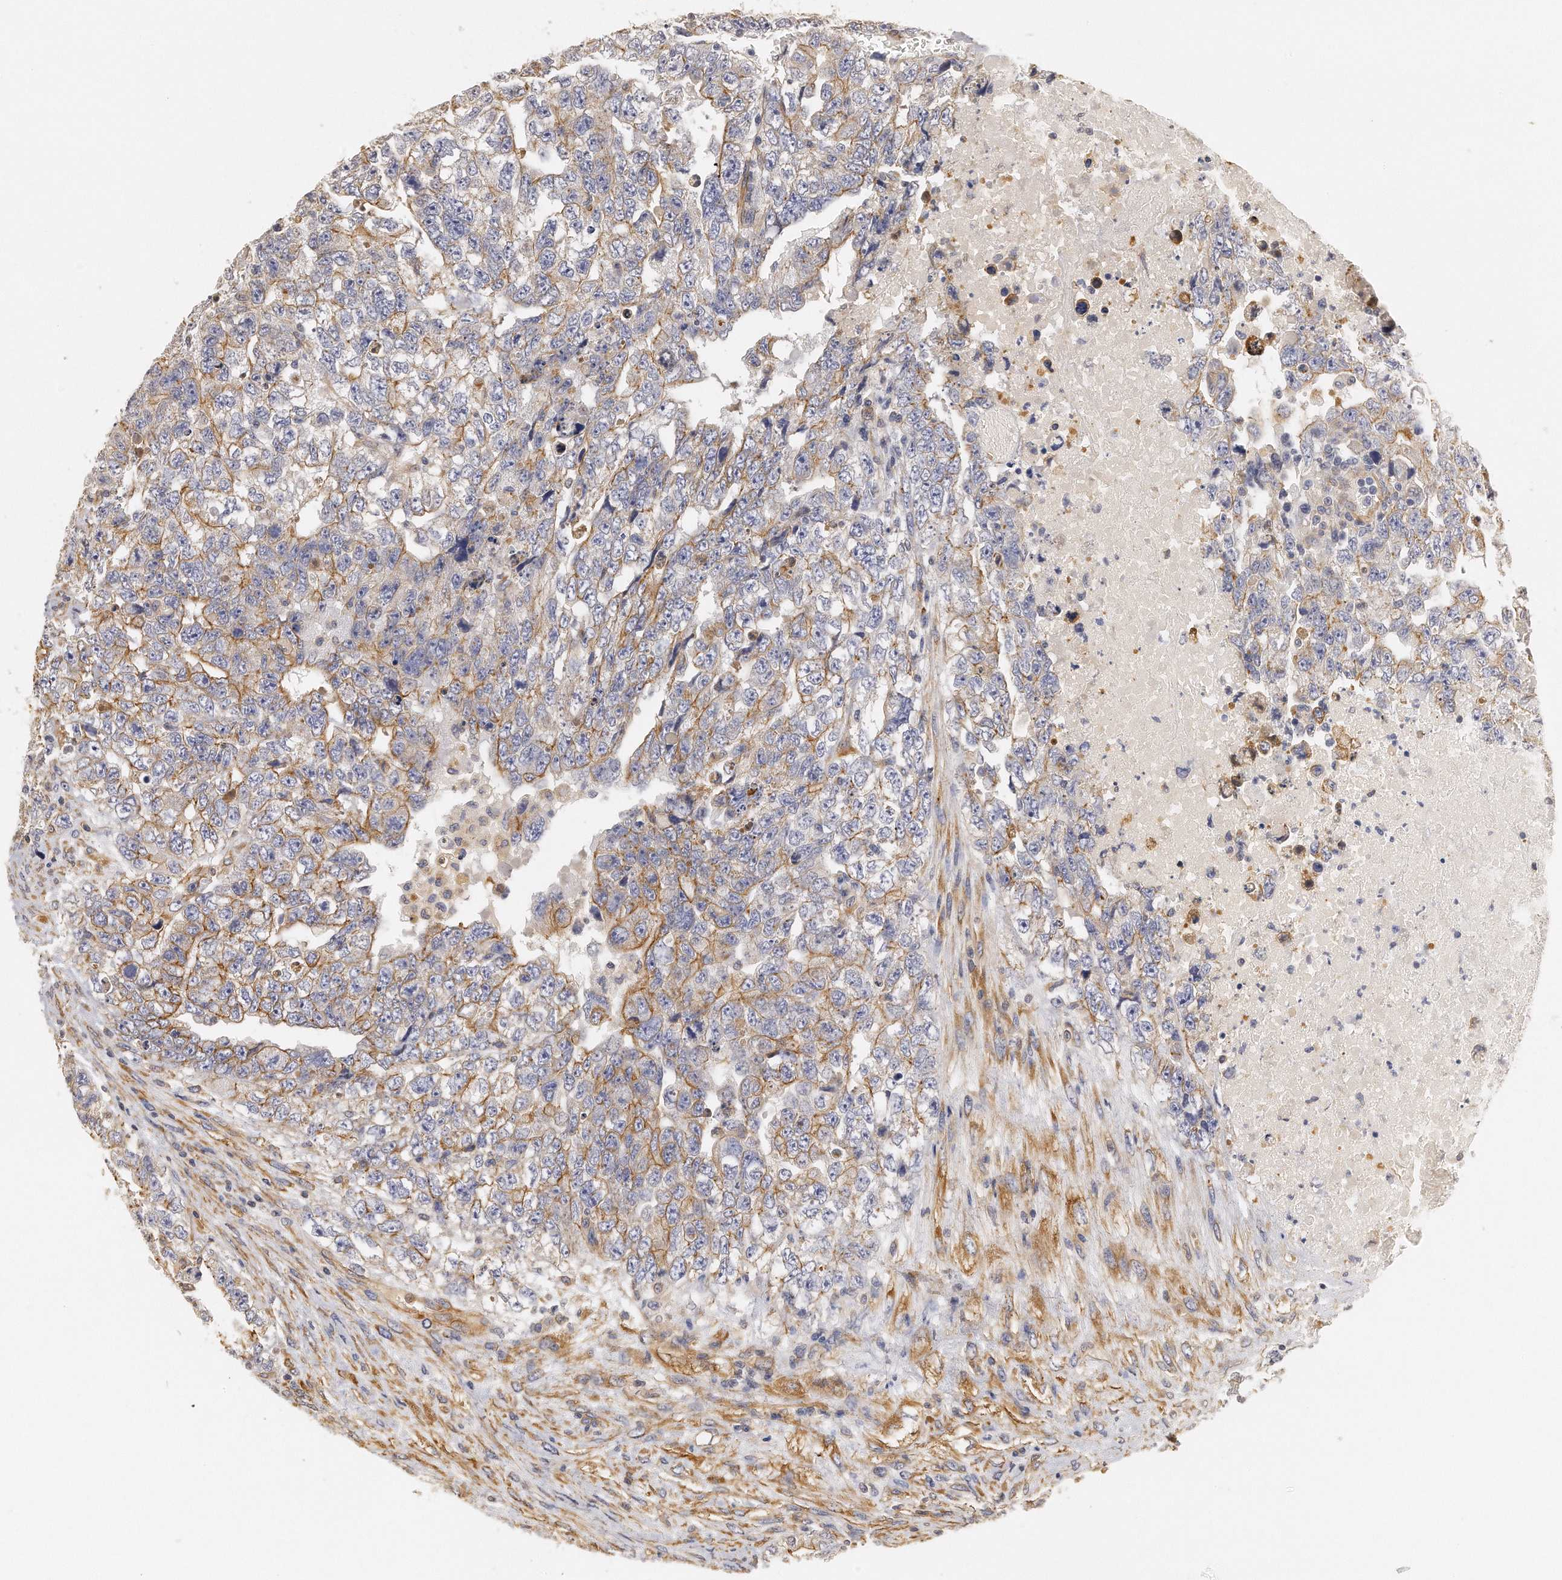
{"staining": {"intensity": "moderate", "quantity": "25%-75%", "location": "cytoplasmic/membranous"}, "tissue": "testis cancer", "cell_type": "Tumor cells", "image_type": "cancer", "snomed": [{"axis": "morphology", "description": "Carcinoma, Embryonal, NOS"}, {"axis": "topography", "description": "Testis"}], "caption": "This image displays embryonal carcinoma (testis) stained with immunohistochemistry (IHC) to label a protein in brown. The cytoplasmic/membranous of tumor cells show moderate positivity for the protein. Nuclei are counter-stained blue.", "gene": "CHST7", "patient": {"sex": "male", "age": 36}}